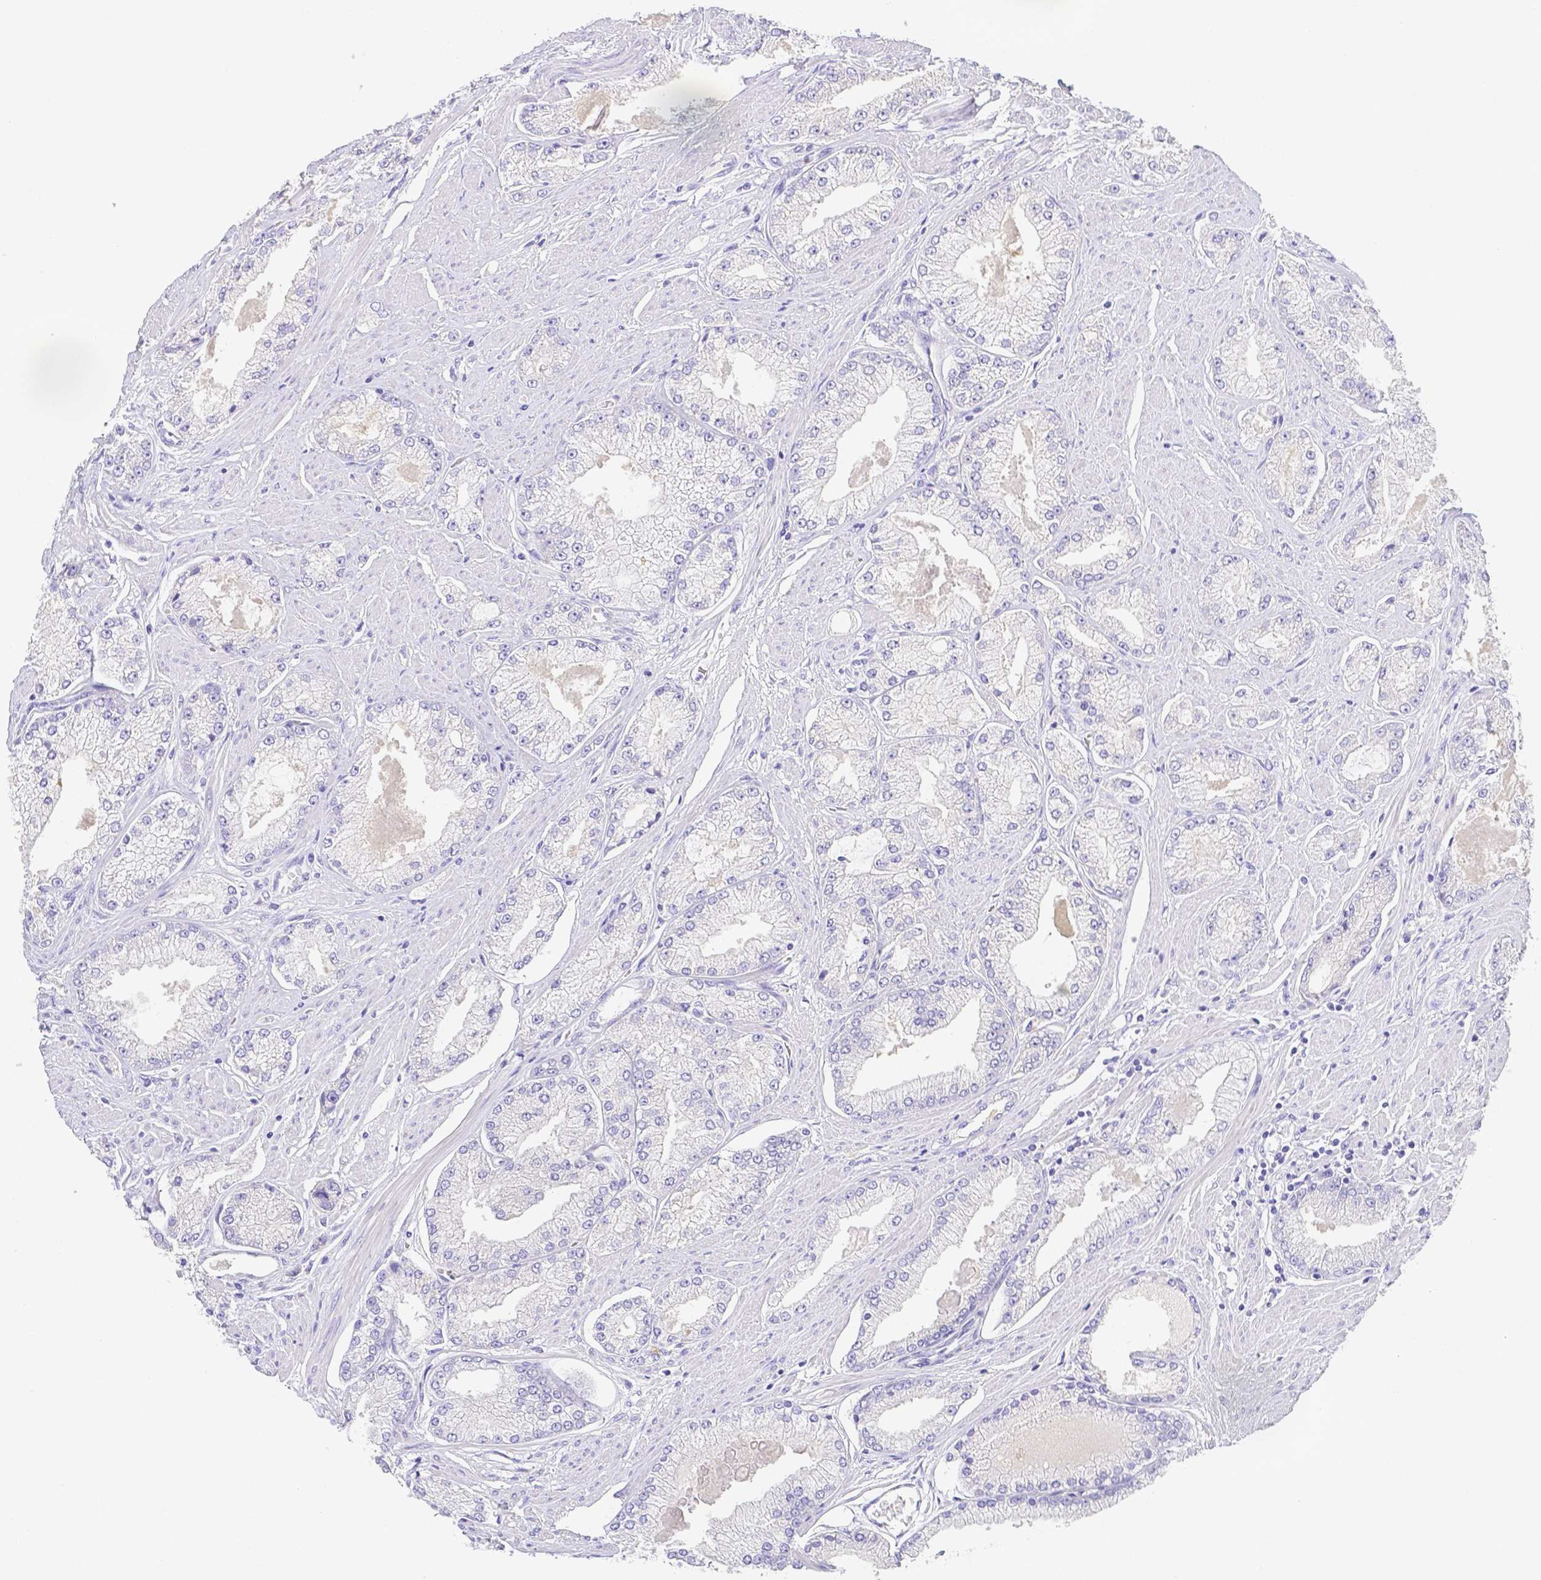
{"staining": {"intensity": "negative", "quantity": "none", "location": "none"}, "tissue": "prostate cancer", "cell_type": "Tumor cells", "image_type": "cancer", "snomed": [{"axis": "morphology", "description": "Adenocarcinoma, High grade"}, {"axis": "topography", "description": "Prostate"}], "caption": "Tumor cells are negative for protein expression in human prostate cancer. (DAB (3,3'-diaminobenzidine) IHC visualized using brightfield microscopy, high magnification).", "gene": "ZG16B", "patient": {"sex": "male", "age": 68}}